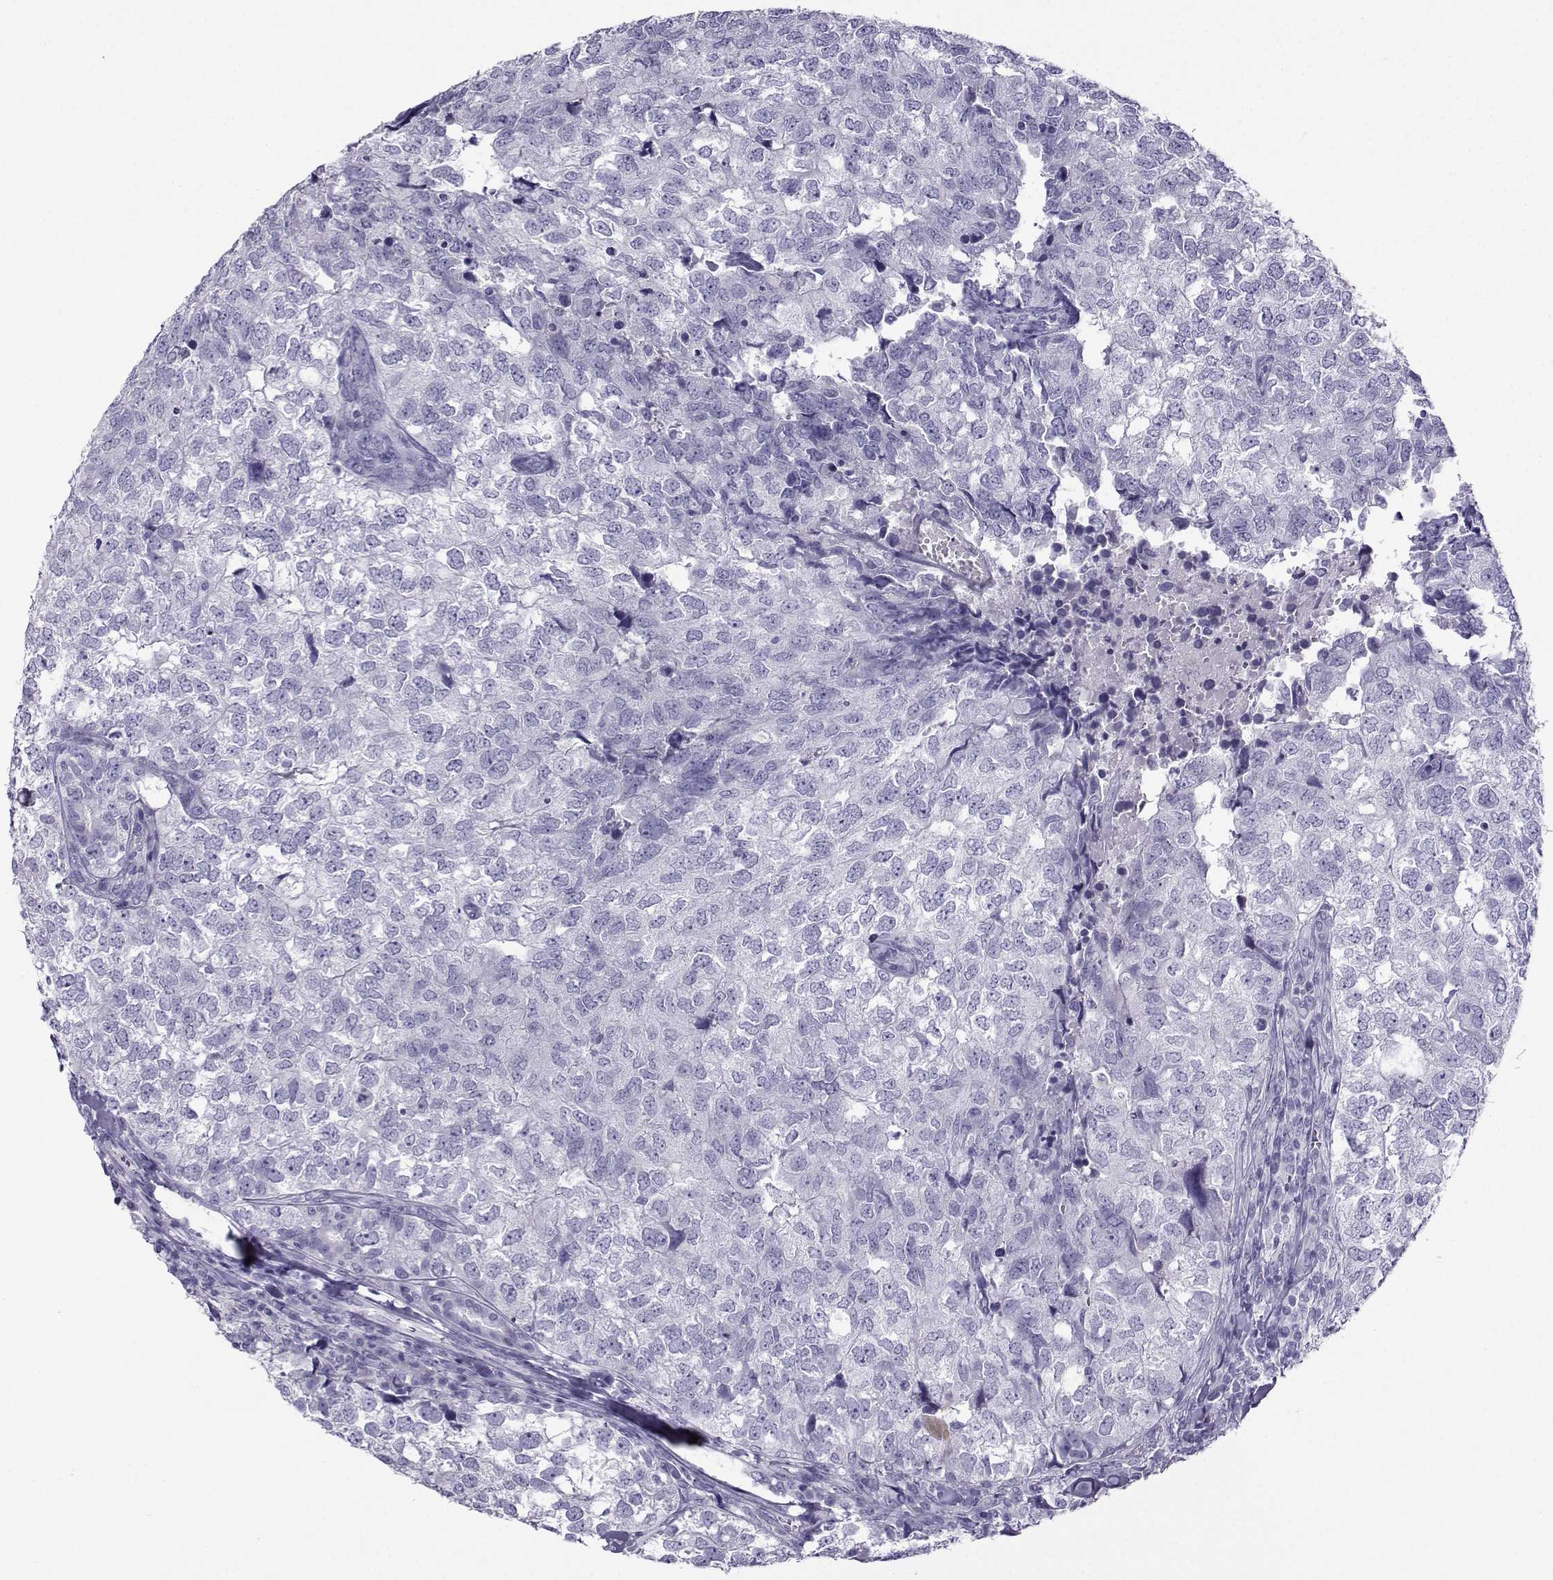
{"staining": {"intensity": "negative", "quantity": "none", "location": "none"}, "tissue": "breast cancer", "cell_type": "Tumor cells", "image_type": "cancer", "snomed": [{"axis": "morphology", "description": "Duct carcinoma"}, {"axis": "topography", "description": "Breast"}], "caption": "High magnification brightfield microscopy of breast invasive ductal carcinoma stained with DAB (brown) and counterstained with hematoxylin (blue): tumor cells show no significant expression.", "gene": "CRYBB1", "patient": {"sex": "female", "age": 30}}